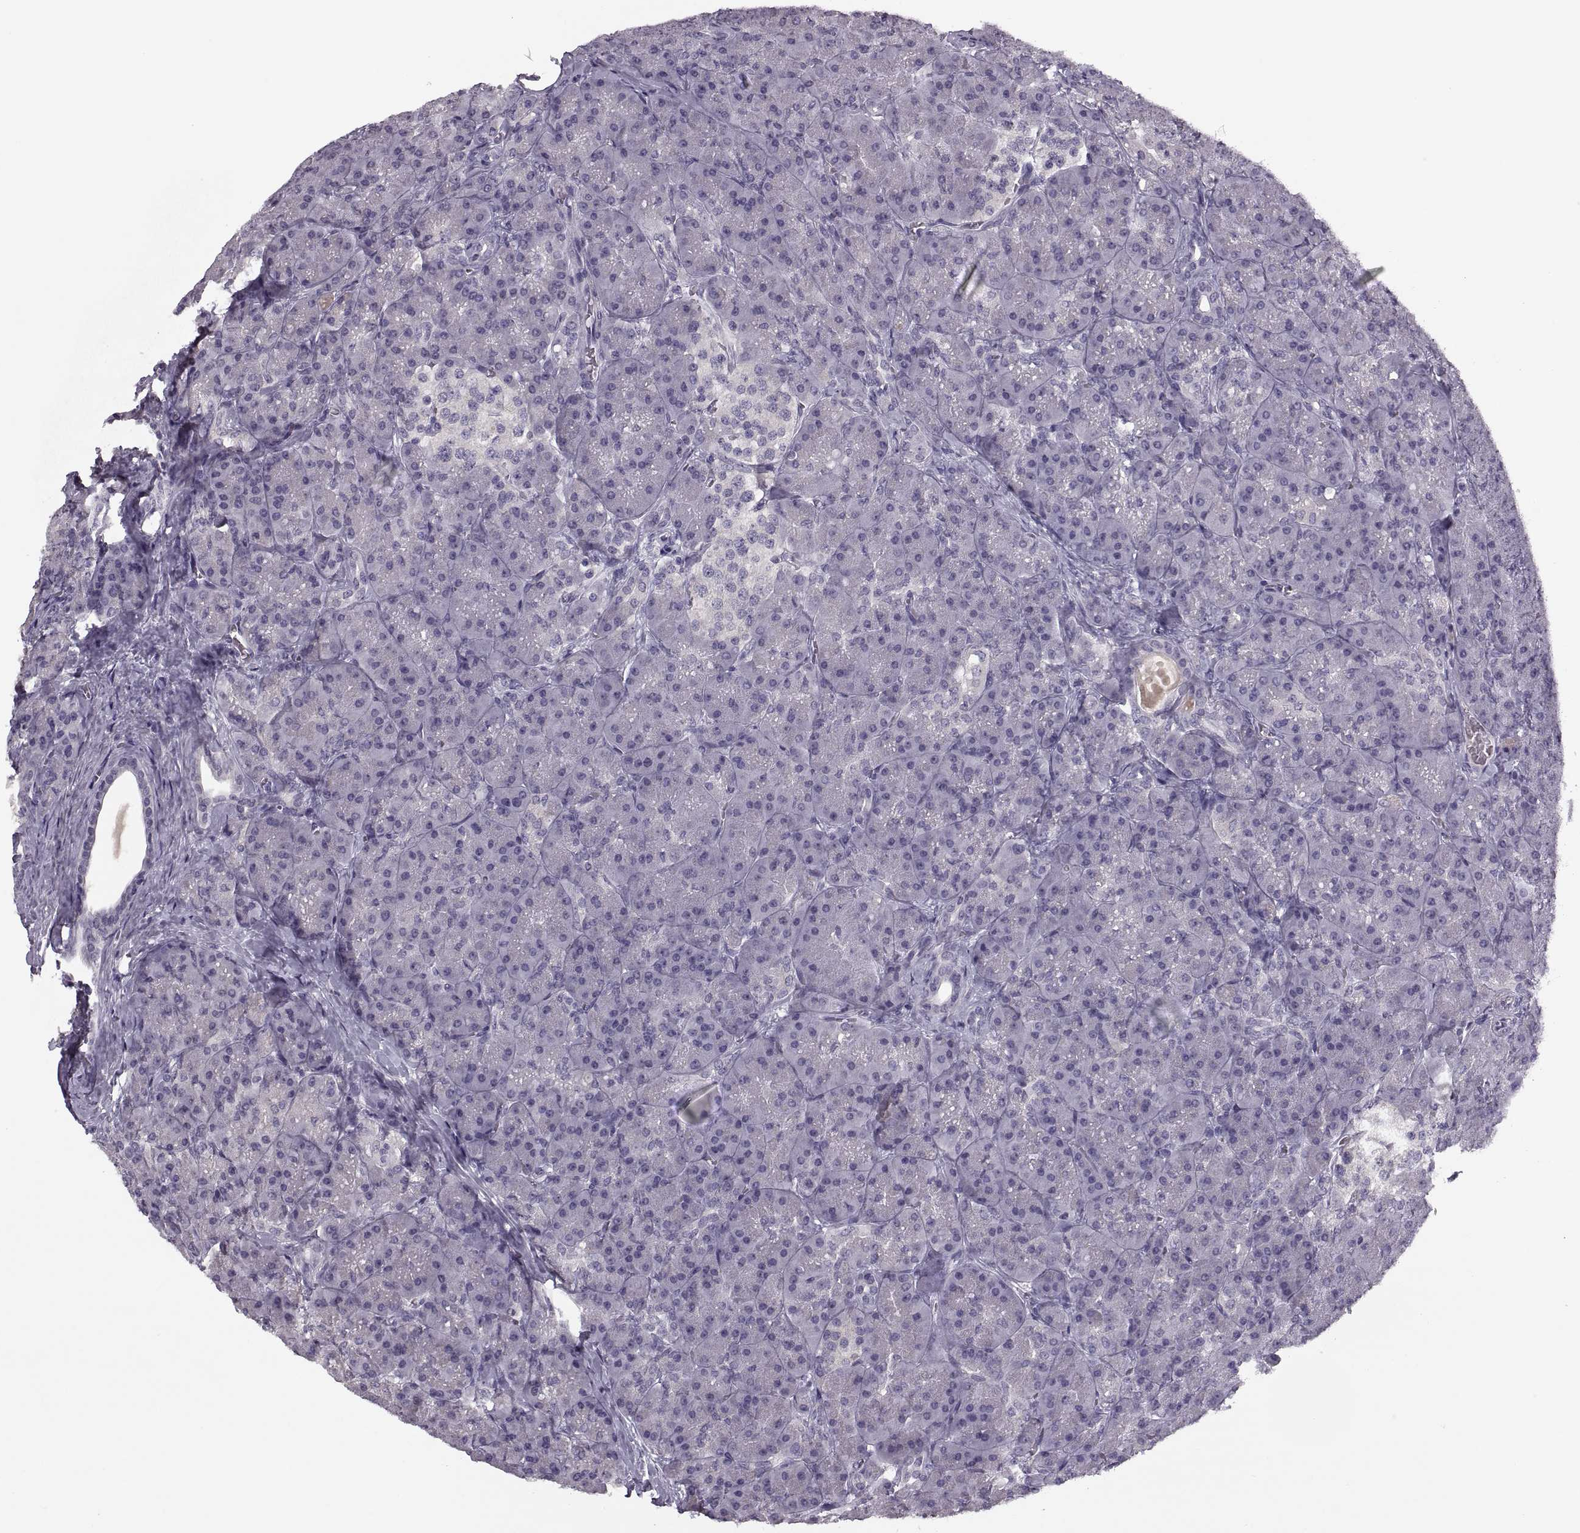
{"staining": {"intensity": "negative", "quantity": "none", "location": "none"}, "tissue": "pancreas", "cell_type": "Exocrine glandular cells", "image_type": "normal", "snomed": [{"axis": "morphology", "description": "Normal tissue, NOS"}, {"axis": "topography", "description": "Pancreas"}], "caption": "Pancreas stained for a protein using immunohistochemistry displays no expression exocrine glandular cells.", "gene": "CACNA1F", "patient": {"sex": "male", "age": 57}}